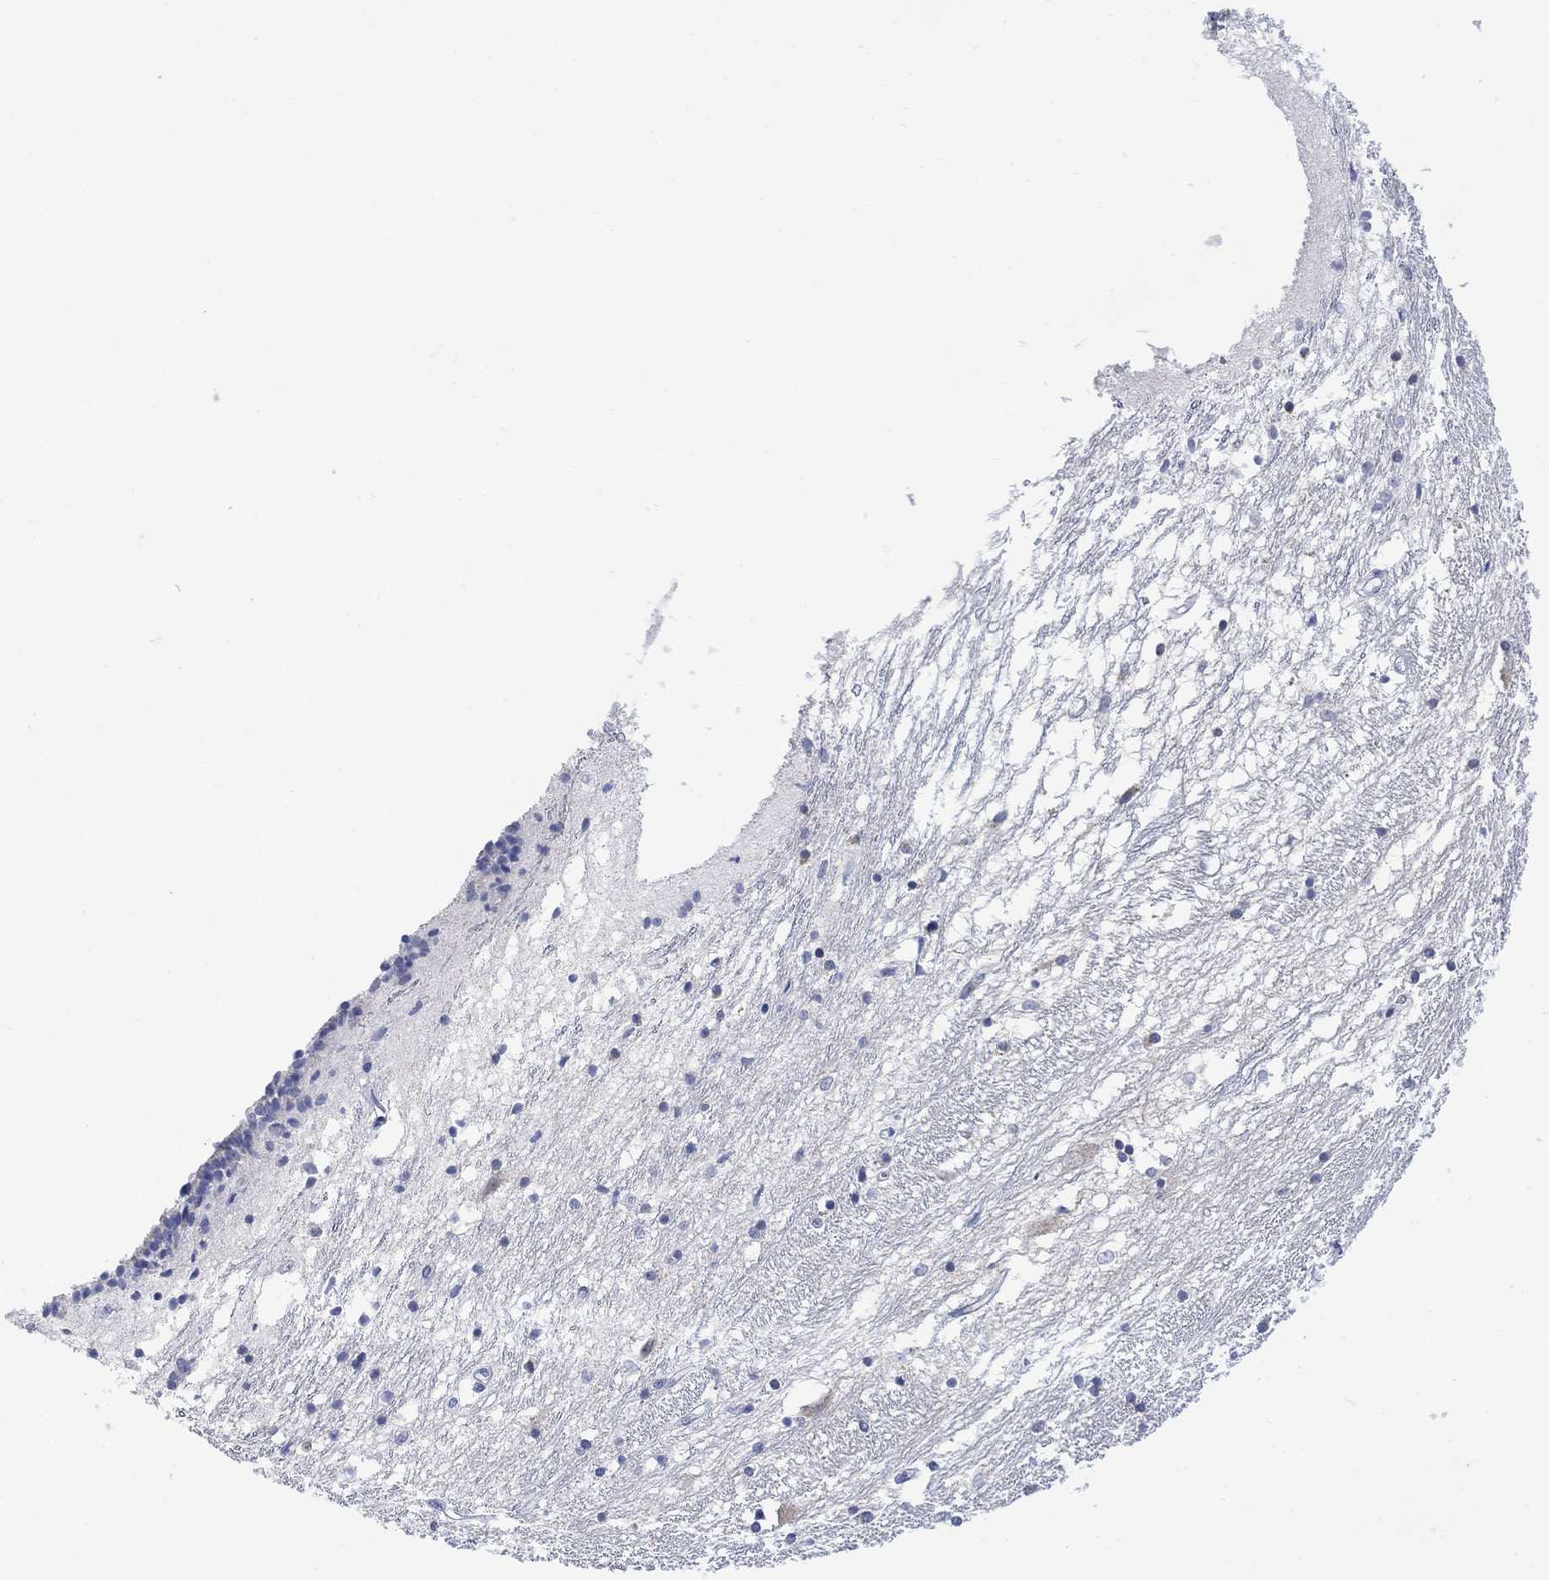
{"staining": {"intensity": "negative", "quantity": "none", "location": "none"}, "tissue": "caudate", "cell_type": "Glial cells", "image_type": "normal", "snomed": [{"axis": "morphology", "description": "Normal tissue, NOS"}, {"axis": "topography", "description": "Lateral ventricle wall"}], "caption": "This is an immunohistochemistry (IHC) photomicrograph of benign human caudate. There is no expression in glial cells.", "gene": "FBP2", "patient": {"sex": "female", "age": 71}}